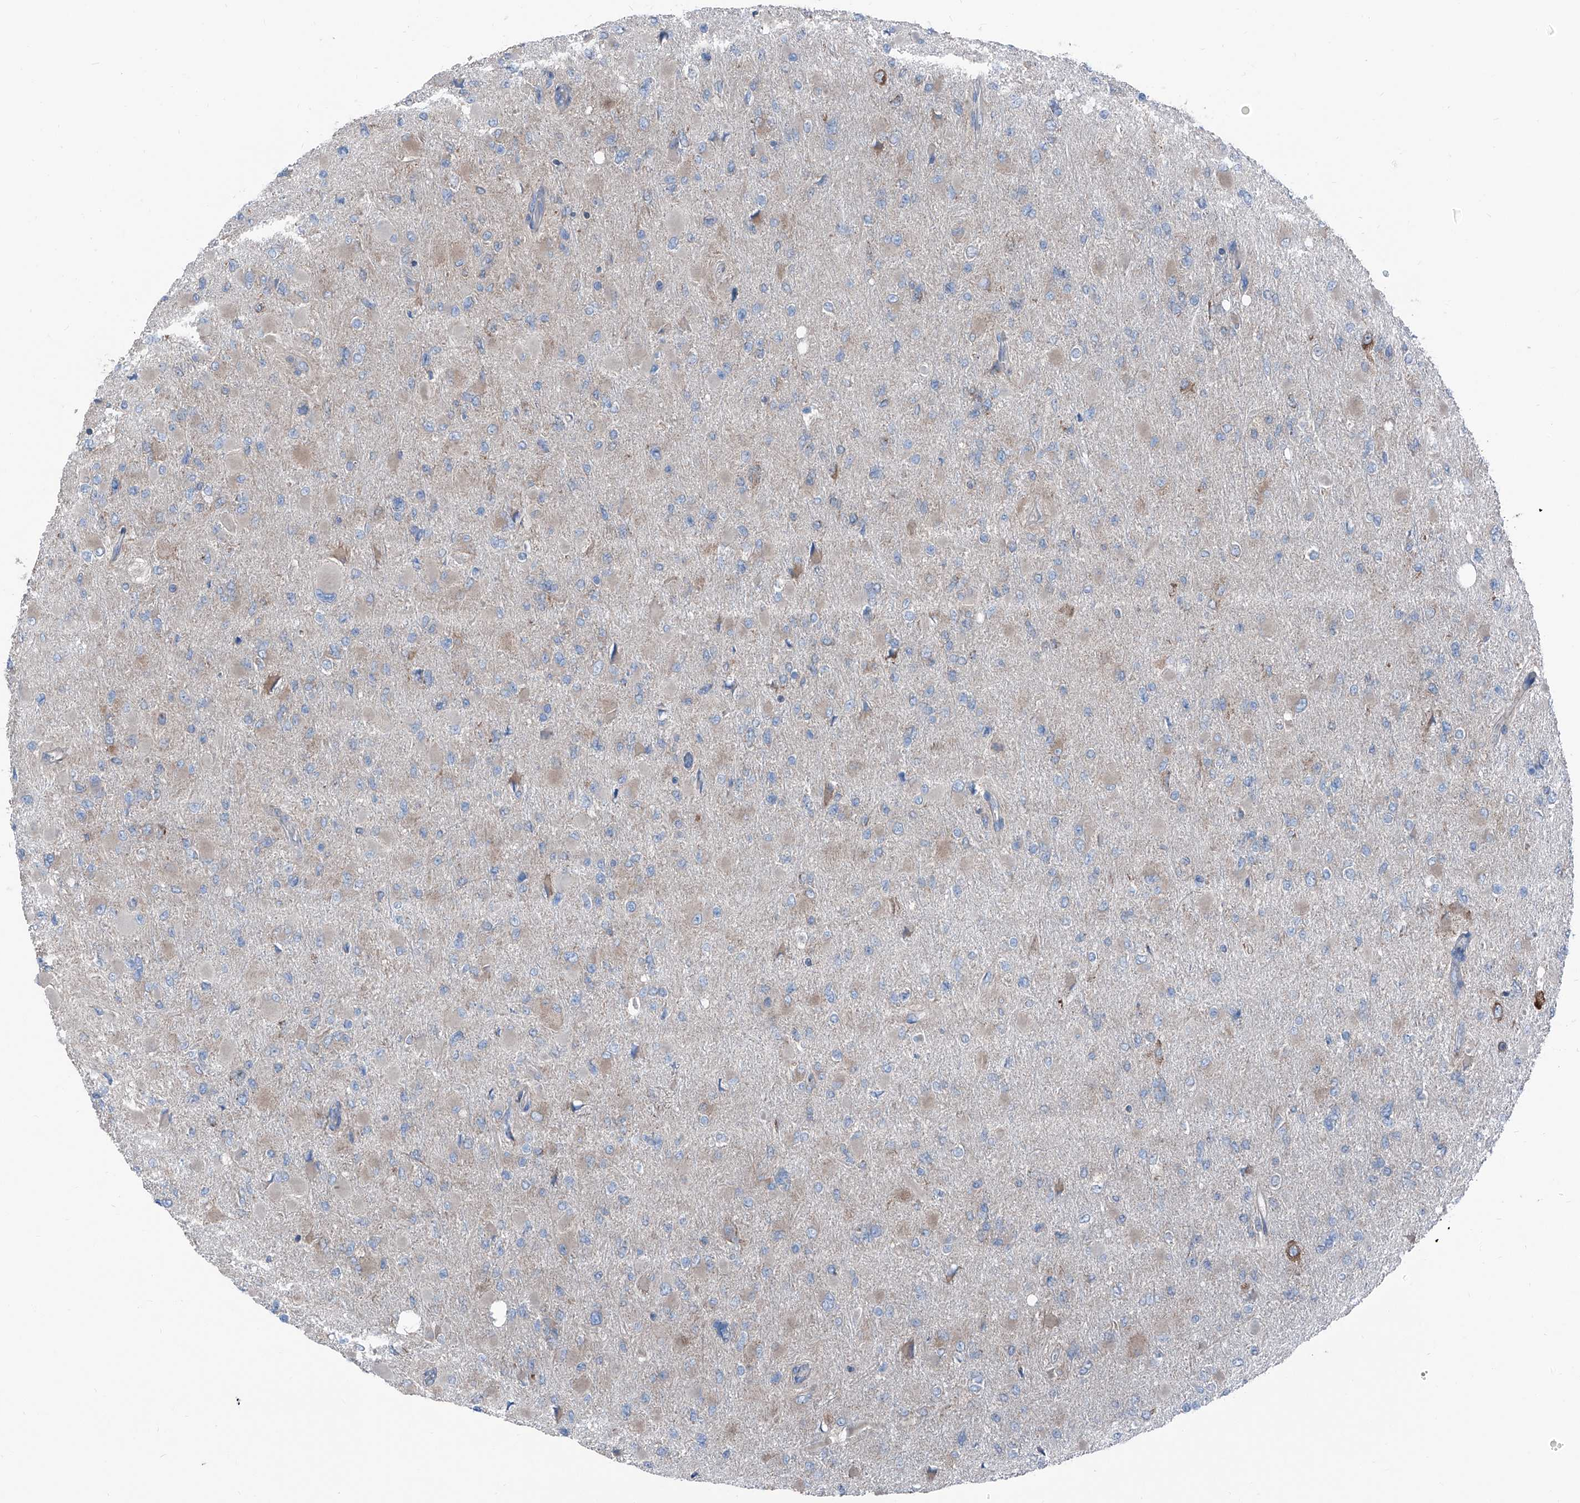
{"staining": {"intensity": "weak", "quantity": "<25%", "location": "cytoplasmic/membranous"}, "tissue": "glioma", "cell_type": "Tumor cells", "image_type": "cancer", "snomed": [{"axis": "morphology", "description": "Glioma, malignant, High grade"}, {"axis": "topography", "description": "Cerebral cortex"}], "caption": "The micrograph reveals no staining of tumor cells in glioma.", "gene": "GPAT3", "patient": {"sex": "female", "age": 36}}